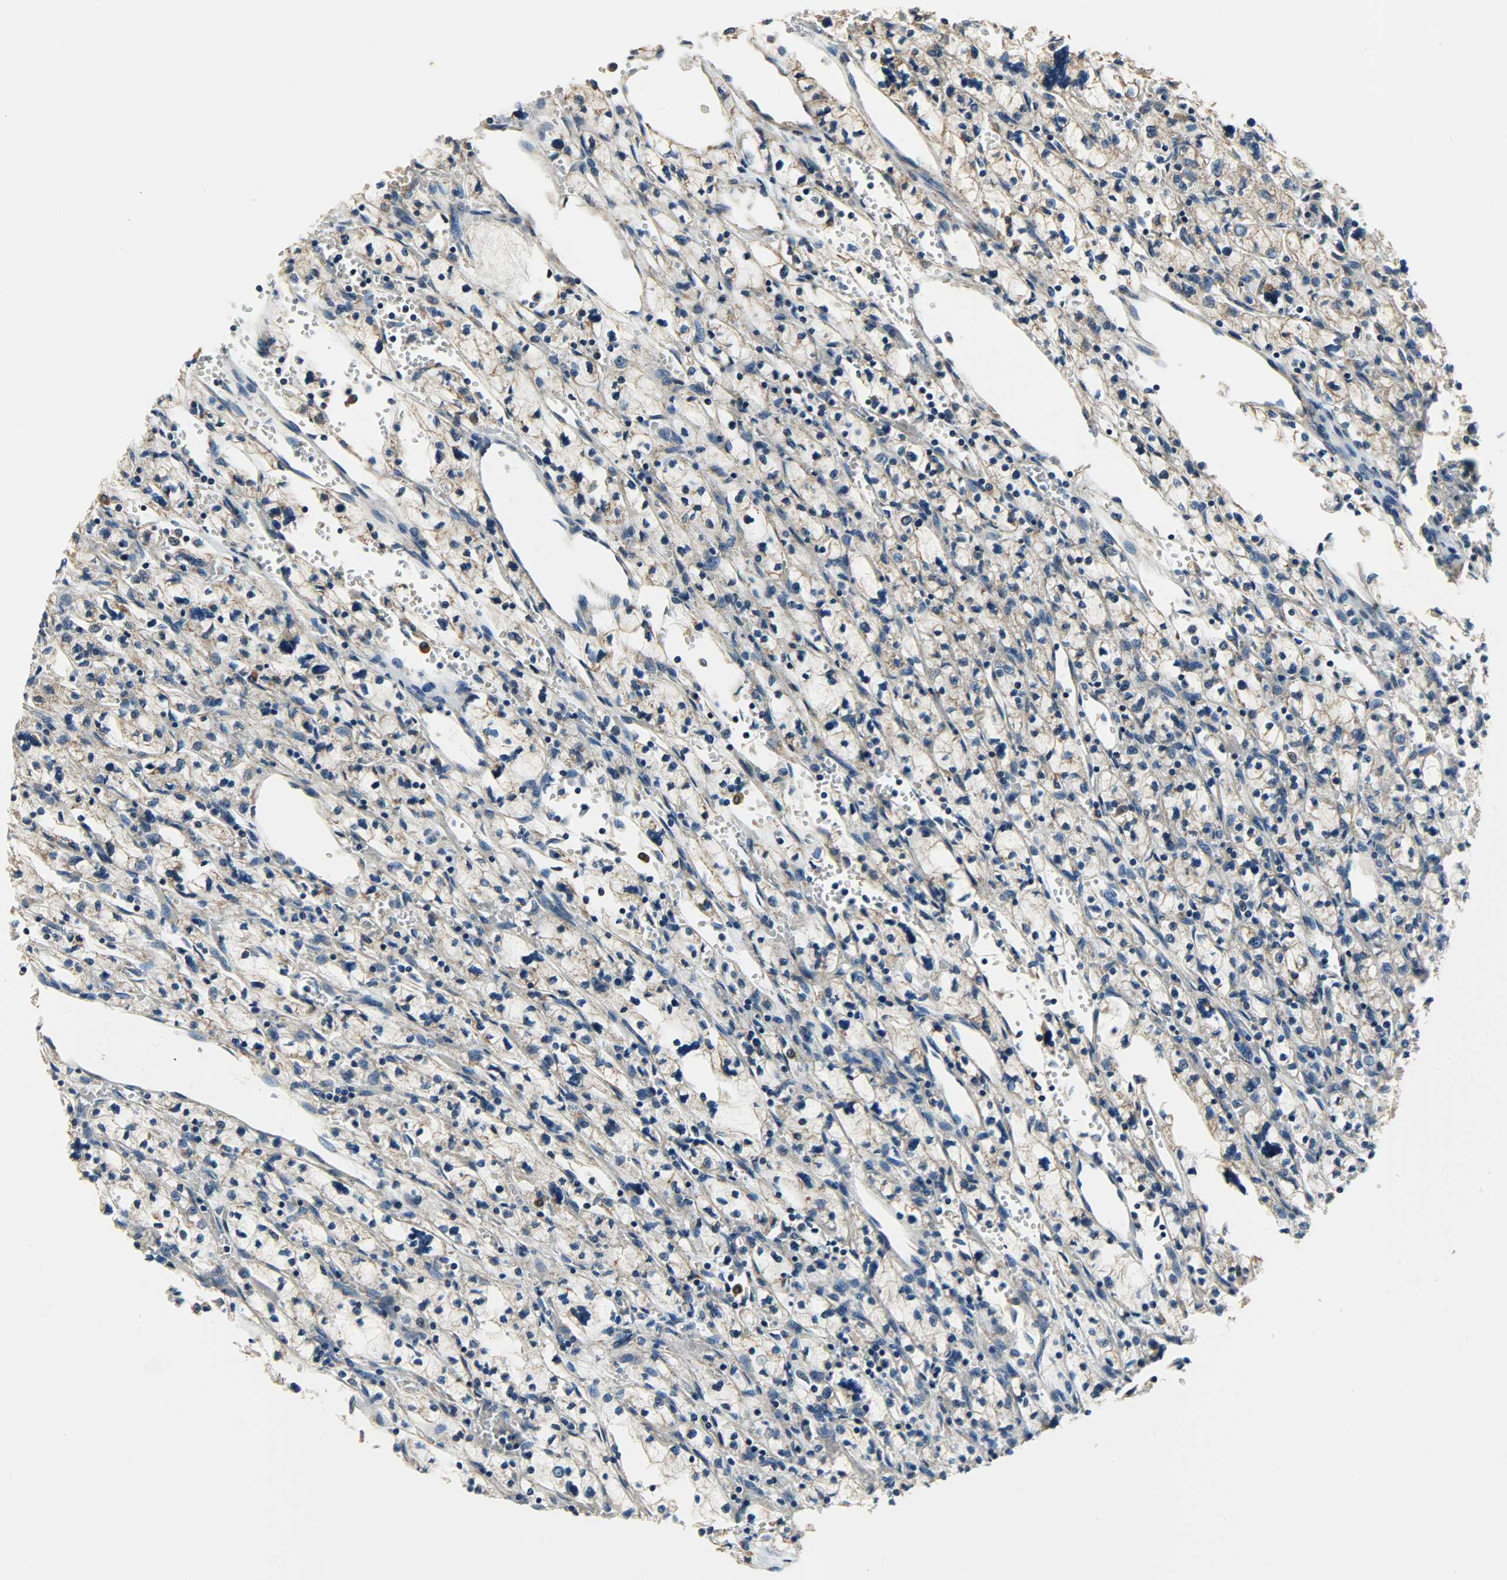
{"staining": {"intensity": "moderate", "quantity": "<25%", "location": "cytoplasmic/membranous"}, "tissue": "renal cancer", "cell_type": "Tumor cells", "image_type": "cancer", "snomed": [{"axis": "morphology", "description": "Adenocarcinoma, NOS"}, {"axis": "topography", "description": "Kidney"}], "caption": "Adenocarcinoma (renal) stained with a brown dye exhibits moderate cytoplasmic/membranous positive positivity in about <25% of tumor cells.", "gene": "C1orf198", "patient": {"sex": "female", "age": 83}}